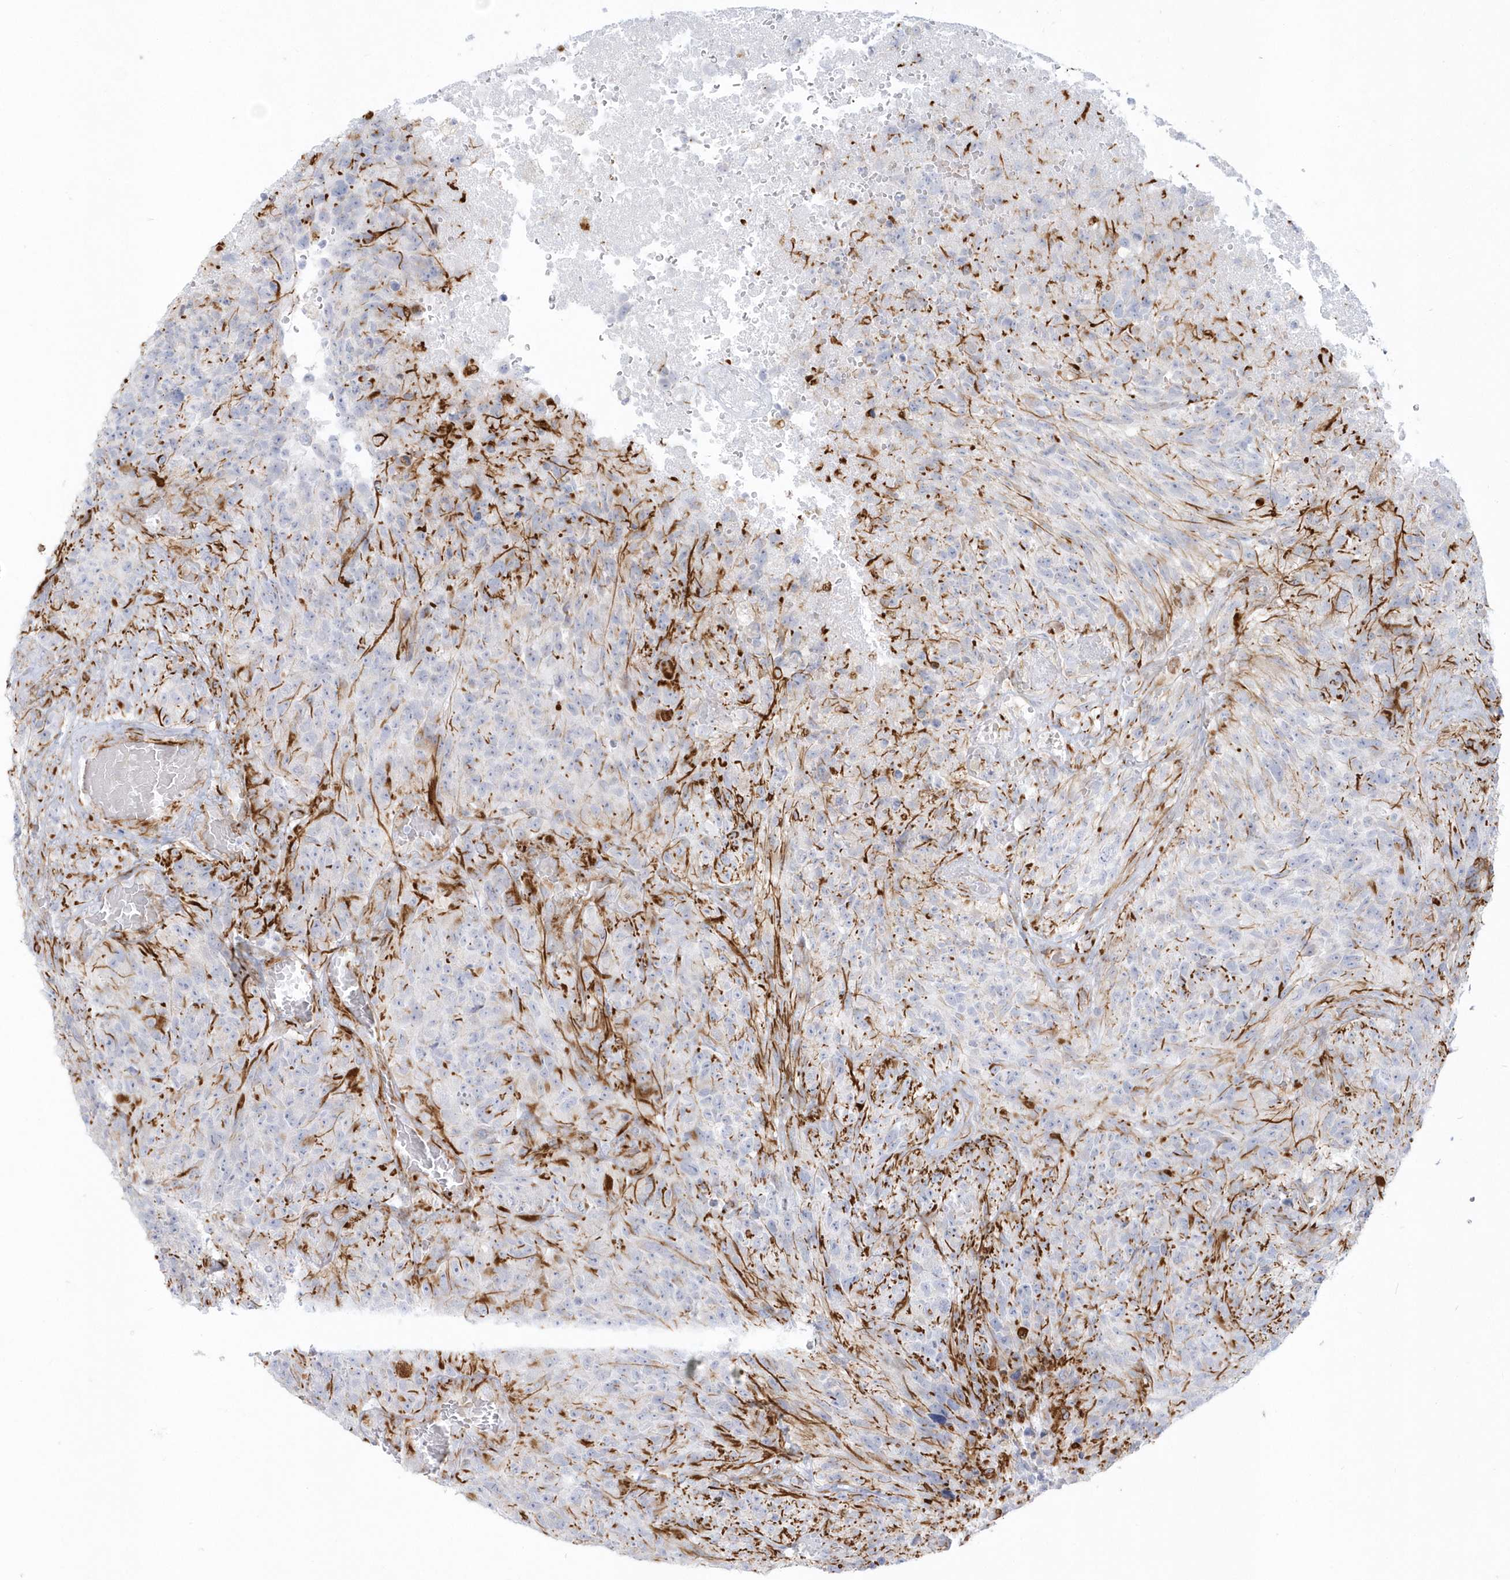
{"staining": {"intensity": "negative", "quantity": "none", "location": "none"}, "tissue": "glioma", "cell_type": "Tumor cells", "image_type": "cancer", "snomed": [{"axis": "morphology", "description": "Glioma, malignant, High grade"}, {"axis": "topography", "description": "Brain"}], "caption": "Immunohistochemical staining of glioma displays no significant expression in tumor cells.", "gene": "PPIL6", "patient": {"sex": "male", "age": 69}}